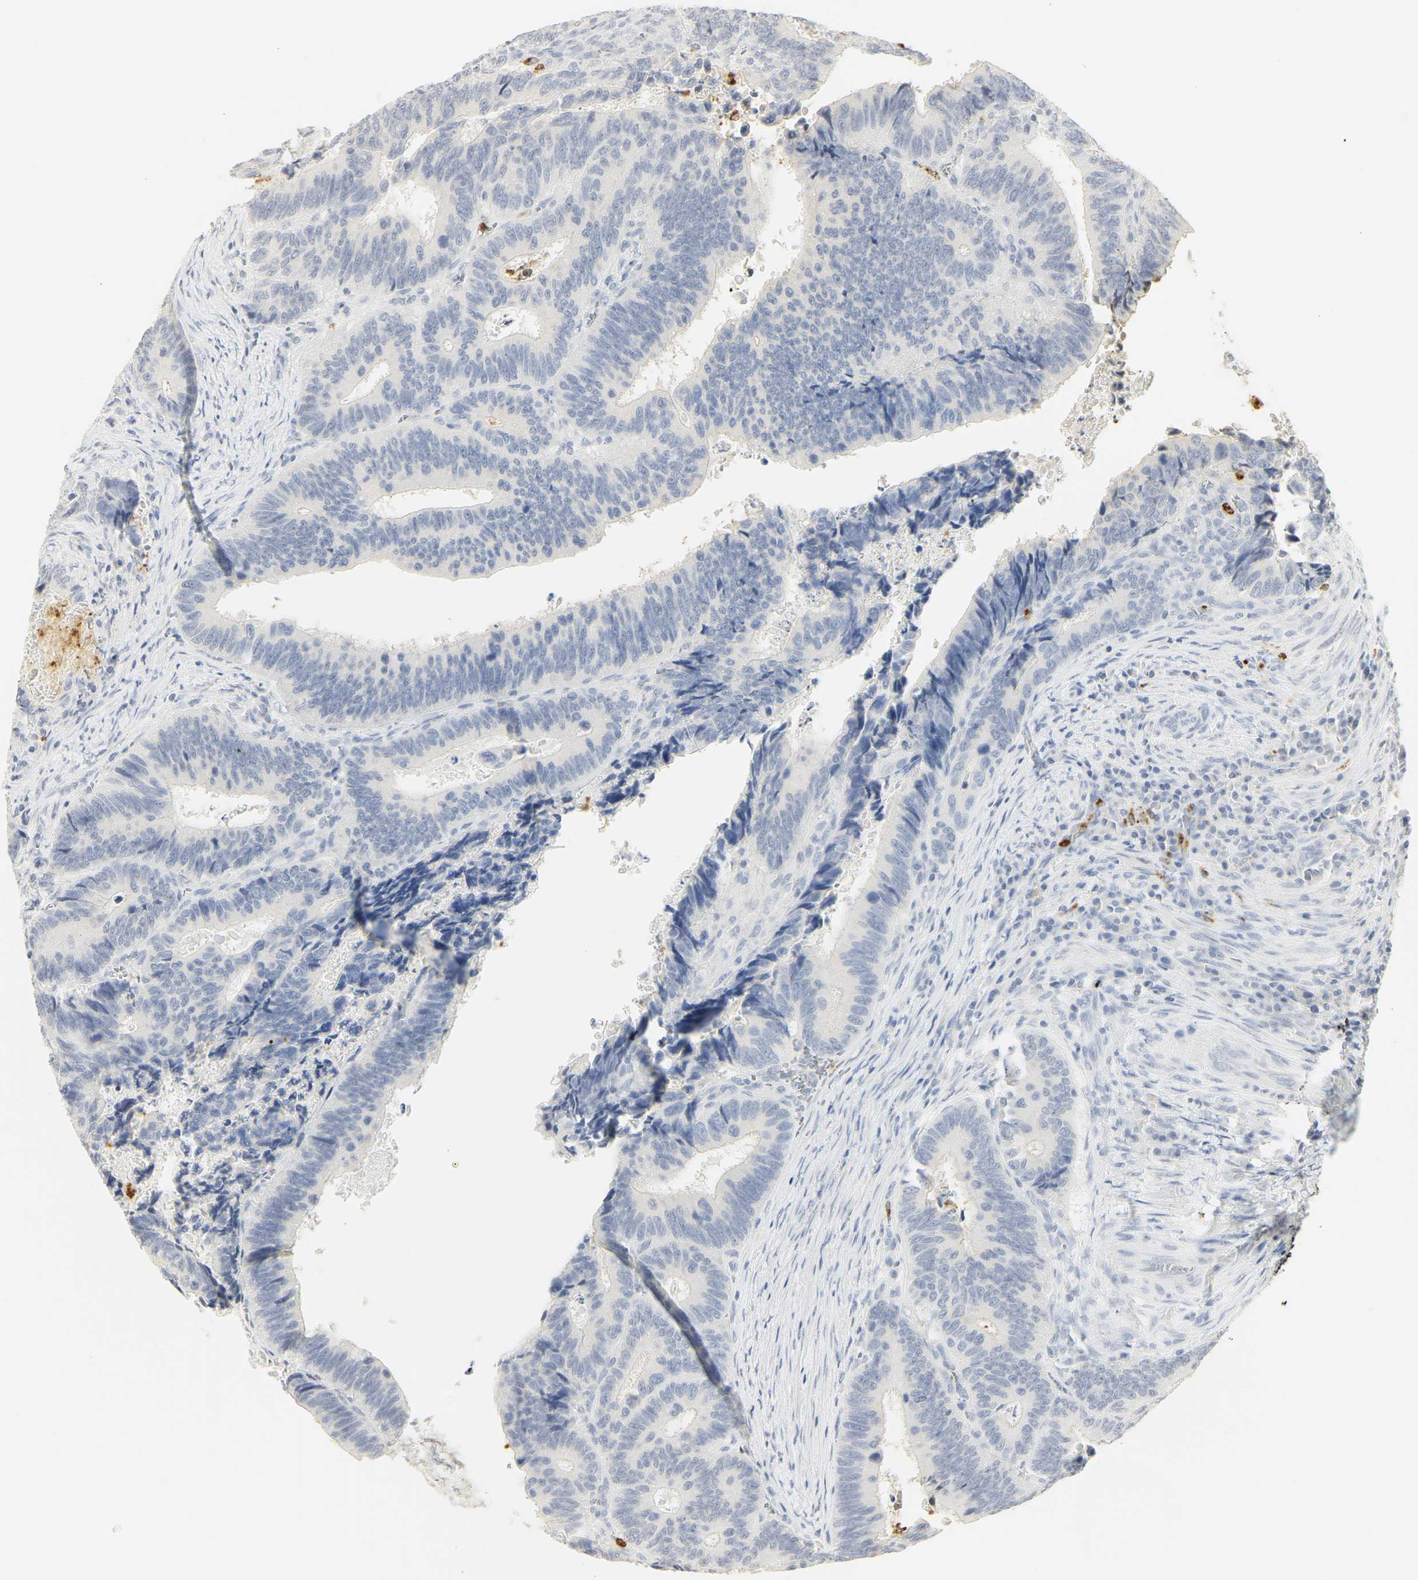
{"staining": {"intensity": "negative", "quantity": "none", "location": "none"}, "tissue": "colorectal cancer", "cell_type": "Tumor cells", "image_type": "cancer", "snomed": [{"axis": "morphology", "description": "Inflammation, NOS"}, {"axis": "morphology", "description": "Adenocarcinoma, NOS"}, {"axis": "topography", "description": "Colon"}], "caption": "Protein analysis of colorectal adenocarcinoma demonstrates no significant staining in tumor cells.", "gene": "MPO", "patient": {"sex": "male", "age": 72}}